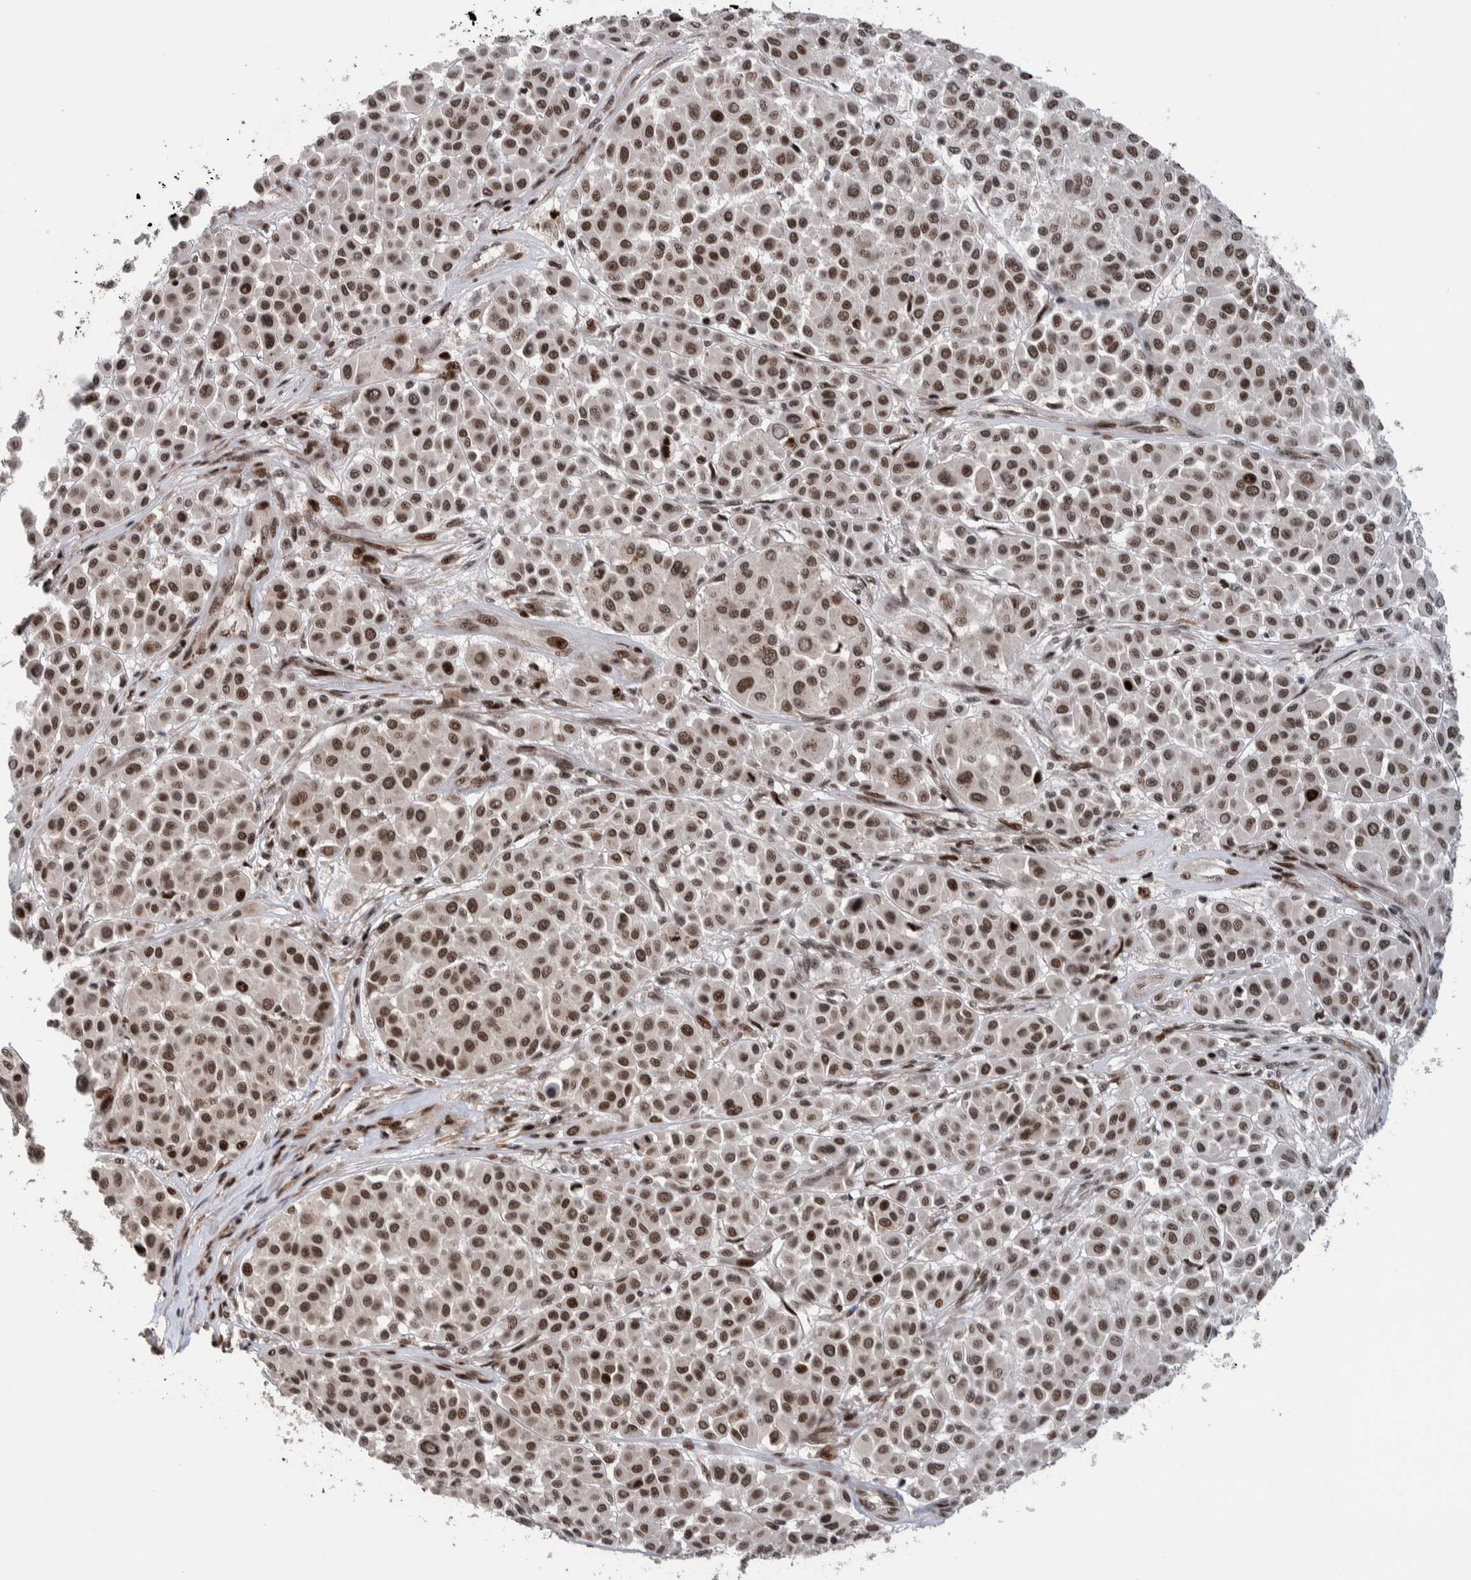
{"staining": {"intensity": "moderate", "quantity": ">75%", "location": "nuclear"}, "tissue": "melanoma", "cell_type": "Tumor cells", "image_type": "cancer", "snomed": [{"axis": "morphology", "description": "Malignant melanoma, Metastatic site"}, {"axis": "topography", "description": "Soft tissue"}], "caption": "Human melanoma stained with a brown dye reveals moderate nuclear positive positivity in about >75% of tumor cells.", "gene": "CHD4", "patient": {"sex": "male", "age": 41}}